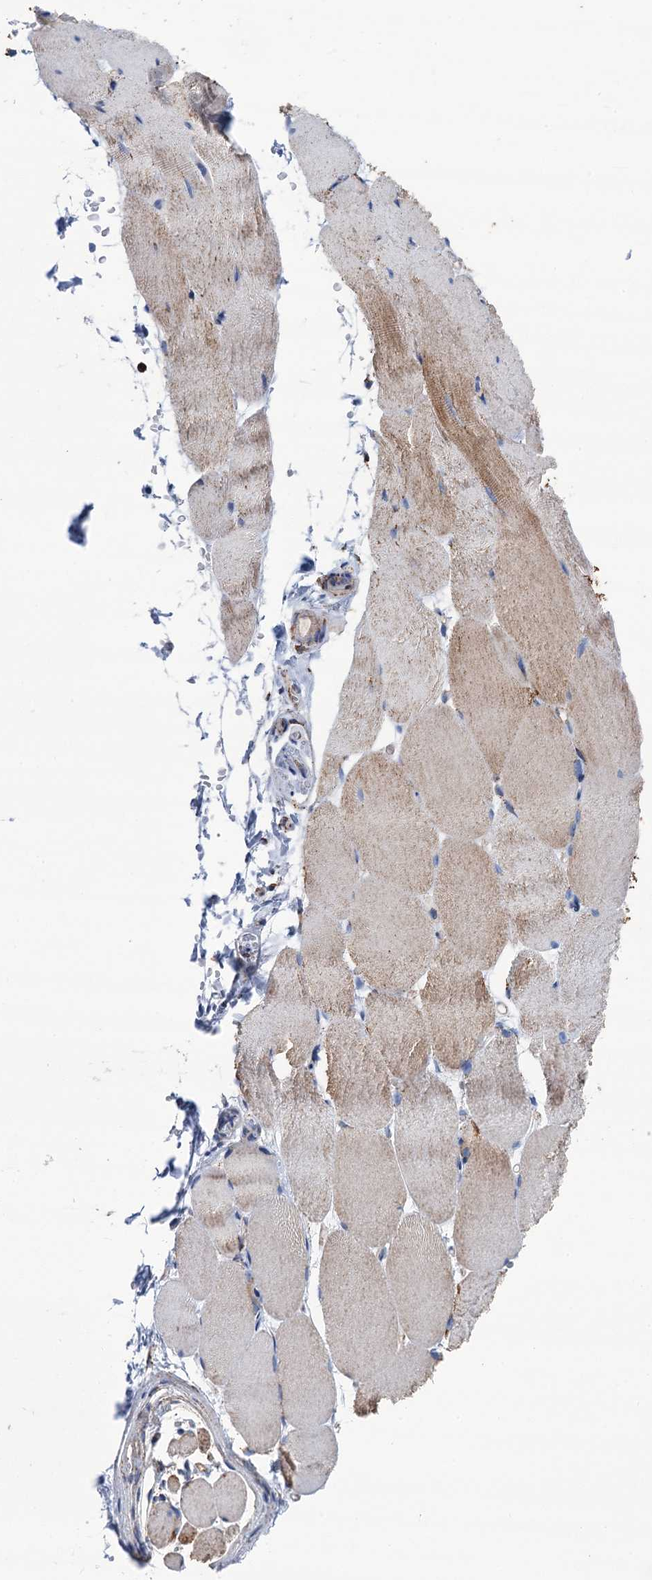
{"staining": {"intensity": "weak", "quantity": "<25%", "location": "cytoplasmic/membranous"}, "tissue": "skeletal muscle", "cell_type": "Myocytes", "image_type": "normal", "snomed": [{"axis": "morphology", "description": "Normal tissue, NOS"}, {"axis": "topography", "description": "Skeletal muscle"}, {"axis": "topography", "description": "Parathyroid gland"}], "caption": "Immunohistochemistry micrograph of normal skeletal muscle stained for a protein (brown), which exhibits no staining in myocytes.", "gene": "IVD", "patient": {"sex": "female", "age": 37}}